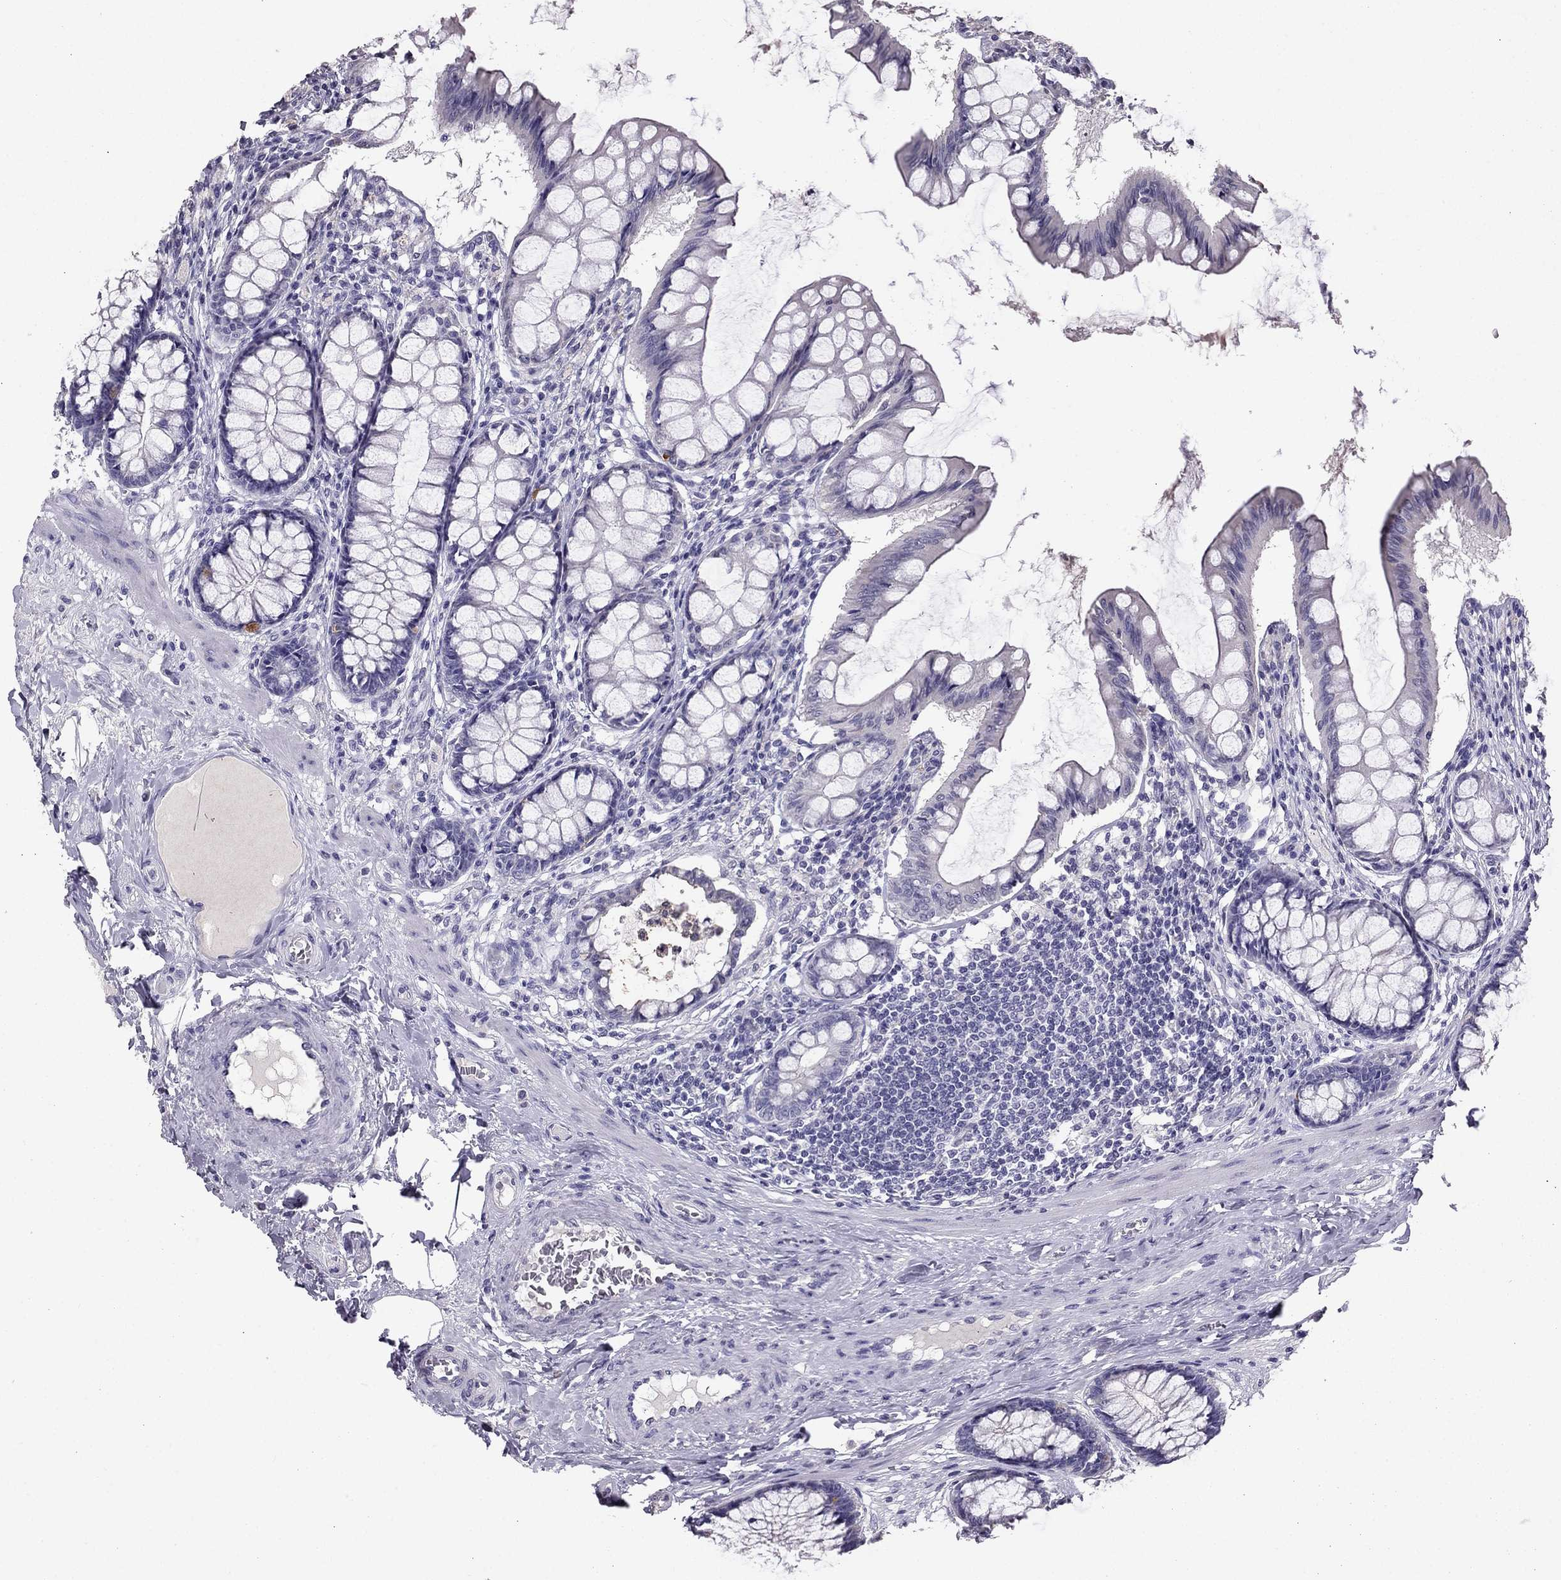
{"staining": {"intensity": "negative", "quantity": "none", "location": "none"}, "tissue": "colon", "cell_type": "Endothelial cells", "image_type": "normal", "snomed": [{"axis": "morphology", "description": "Normal tissue, NOS"}, {"axis": "topography", "description": "Colon"}], "caption": "IHC photomicrograph of normal colon: human colon stained with DAB shows no significant protein positivity in endothelial cells.", "gene": "ARHGAP11A", "patient": {"sex": "female", "age": 65}}